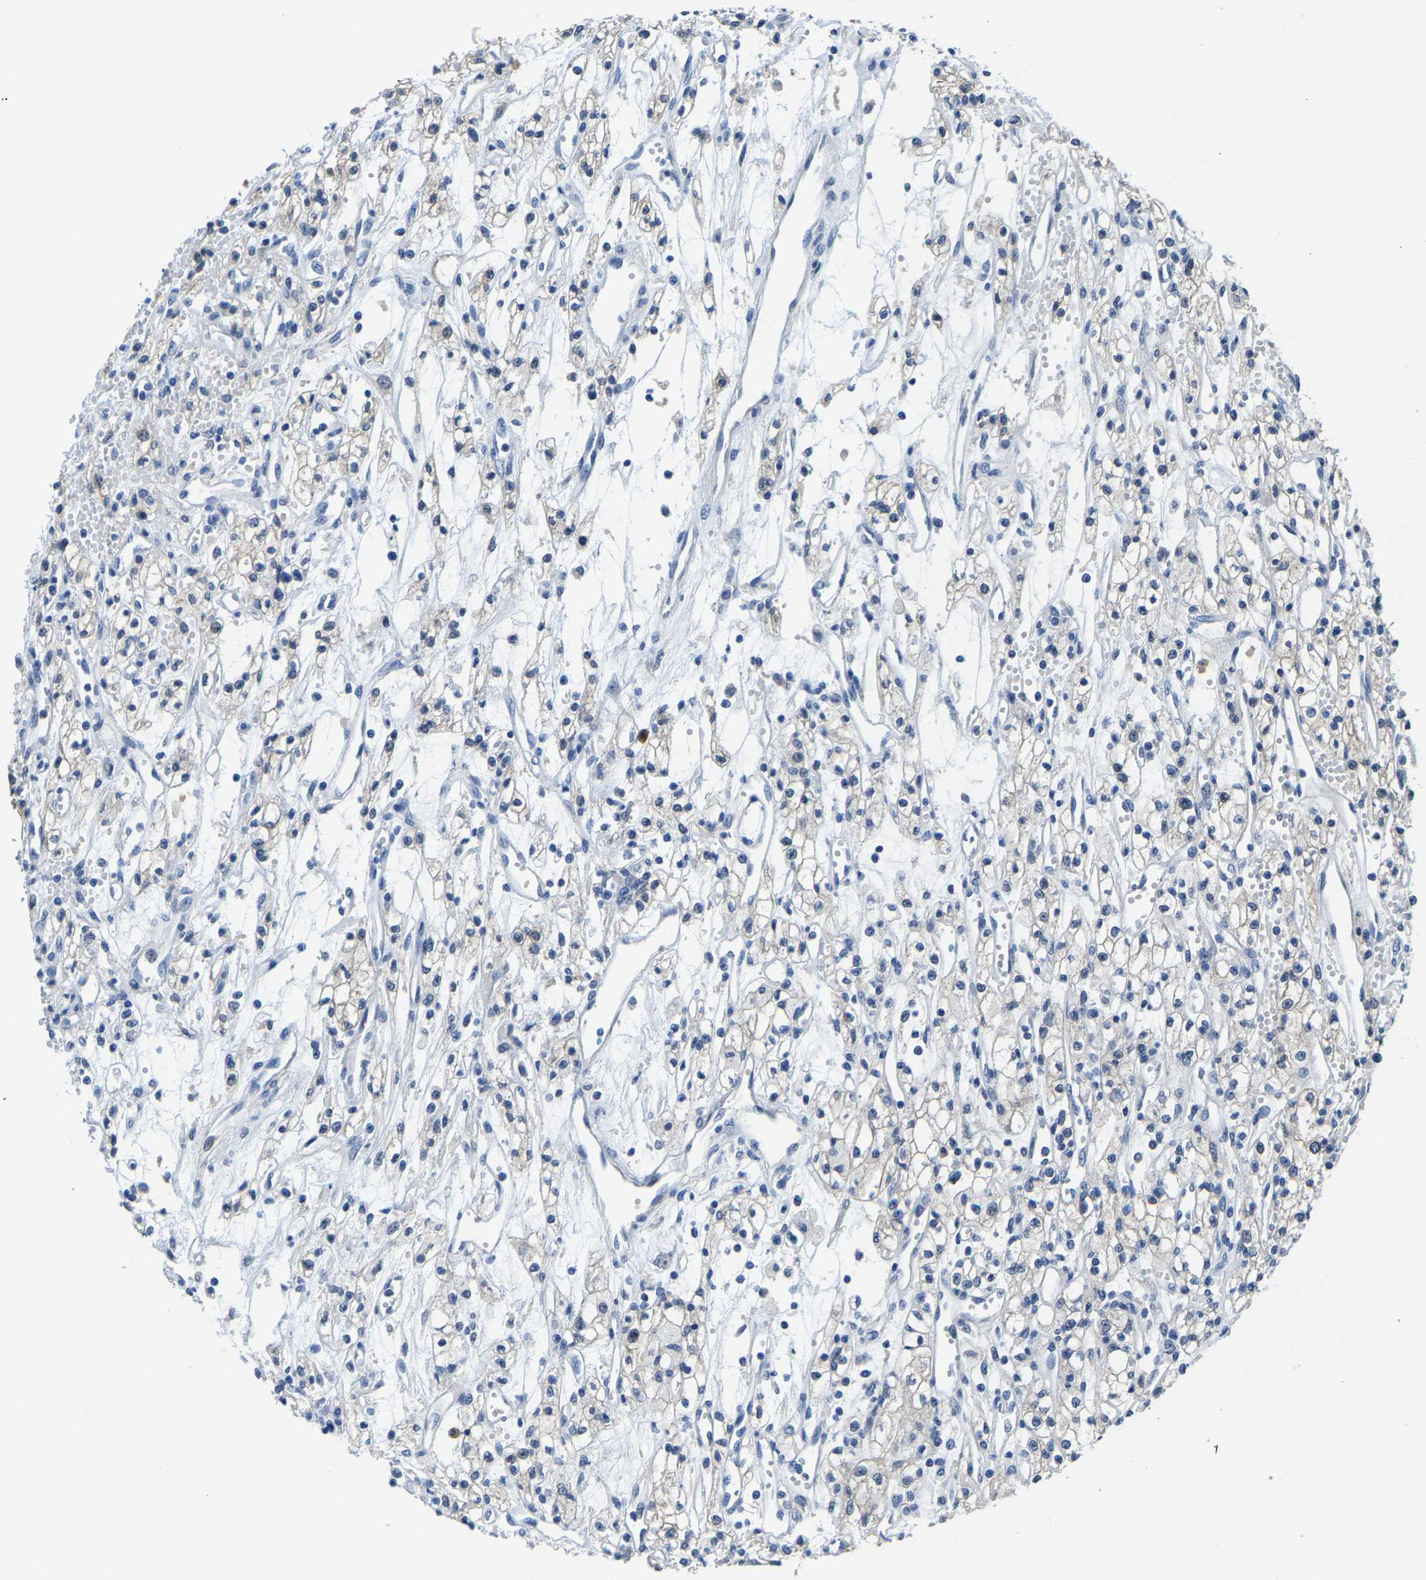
{"staining": {"intensity": "negative", "quantity": "none", "location": "none"}, "tissue": "renal cancer", "cell_type": "Tumor cells", "image_type": "cancer", "snomed": [{"axis": "morphology", "description": "Adenocarcinoma, NOS"}, {"axis": "topography", "description": "Kidney"}], "caption": "This is a photomicrograph of immunohistochemistry (IHC) staining of adenocarcinoma (renal), which shows no positivity in tumor cells. (DAB immunohistochemistry visualized using brightfield microscopy, high magnification).", "gene": "SSH3", "patient": {"sex": "male", "age": 59}}